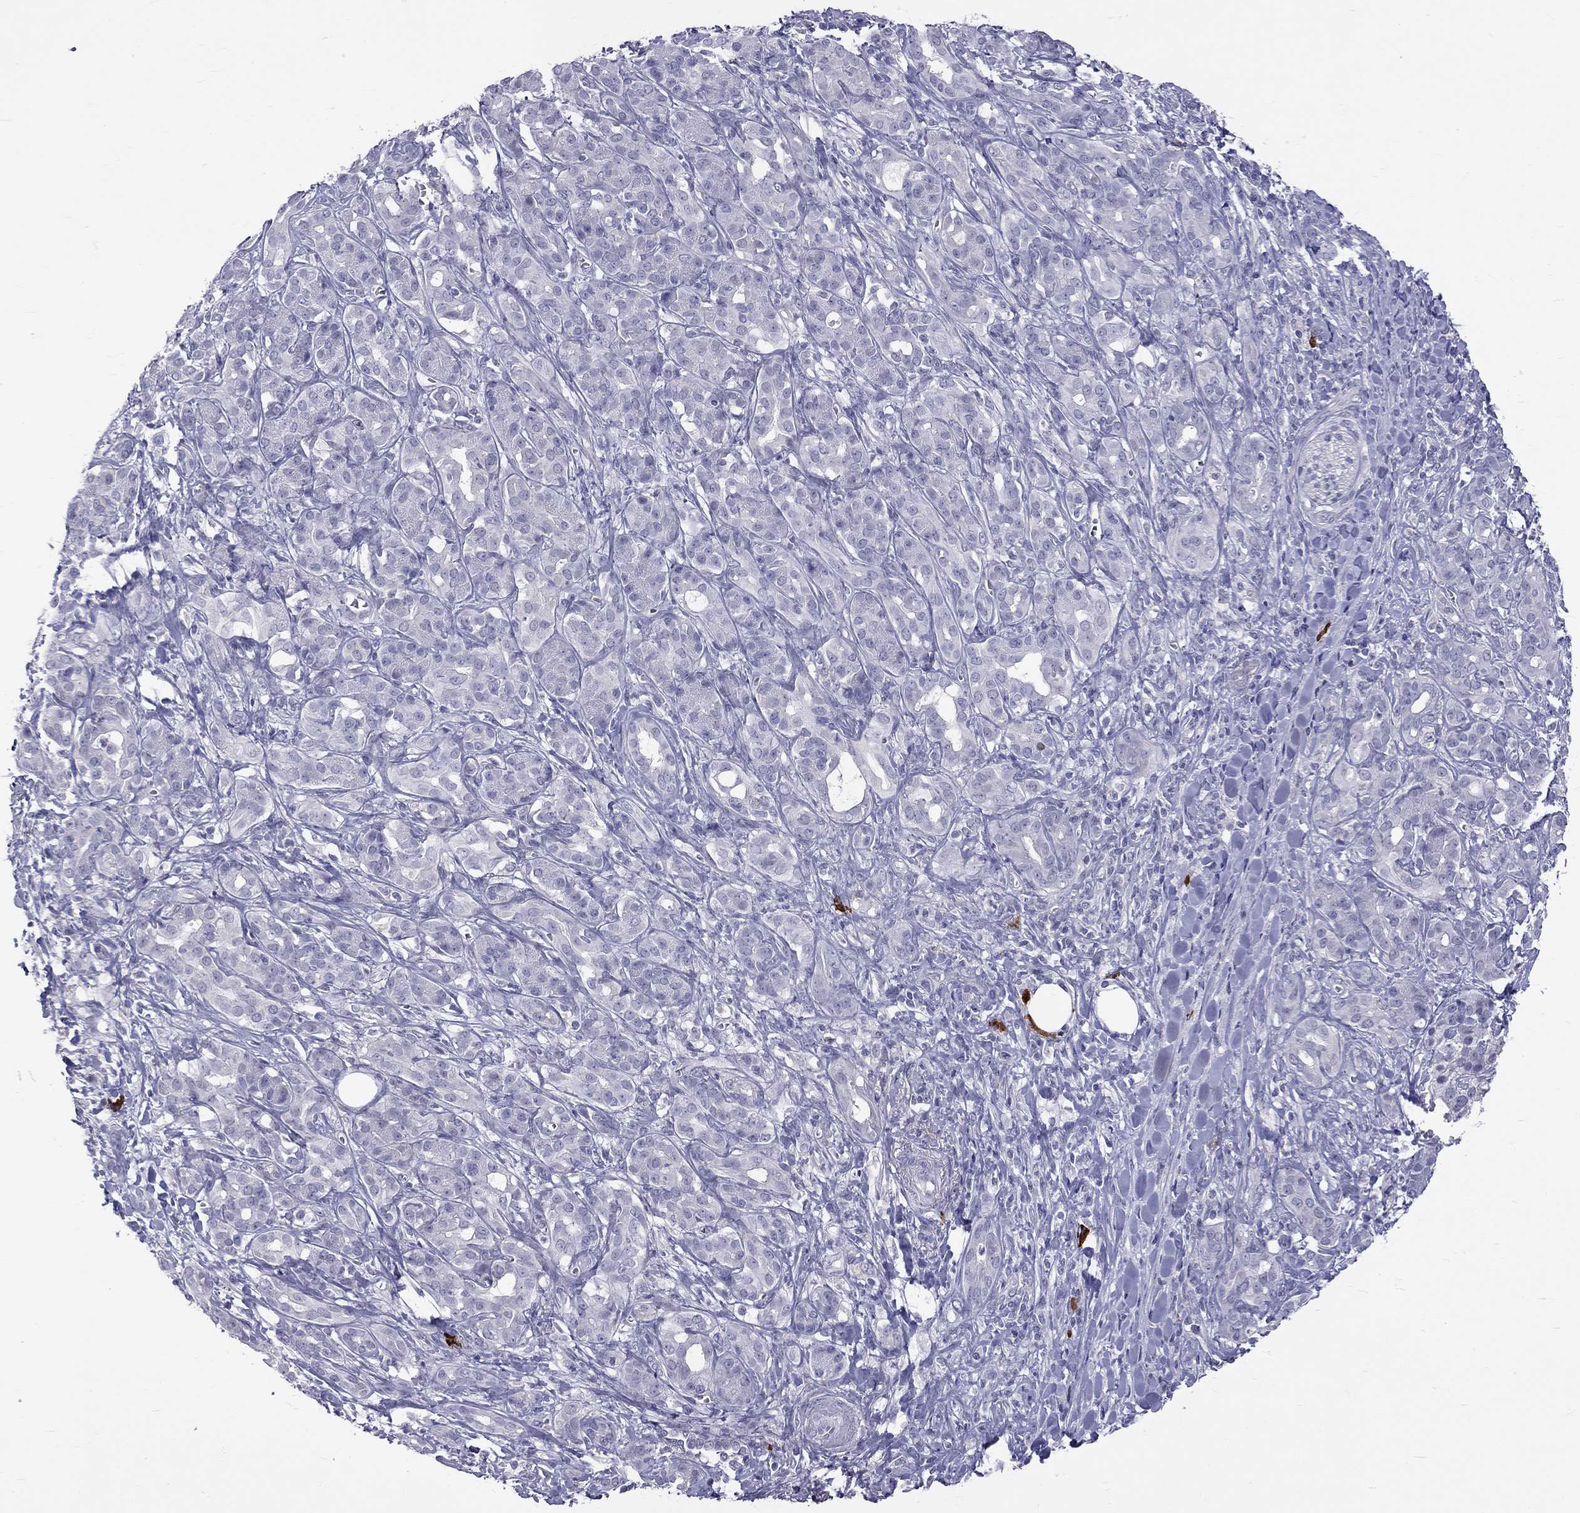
{"staining": {"intensity": "negative", "quantity": "none", "location": "none"}, "tissue": "pancreatic cancer", "cell_type": "Tumor cells", "image_type": "cancer", "snomed": [{"axis": "morphology", "description": "Adenocarcinoma, NOS"}, {"axis": "topography", "description": "Pancreas"}], "caption": "A high-resolution image shows immunohistochemistry (IHC) staining of adenocarcinoma (pancreatic), which demonstrates no significant expression in tumor cells.", "gene": "RTL9", "patient": {"sex": "male", "age": 61}}